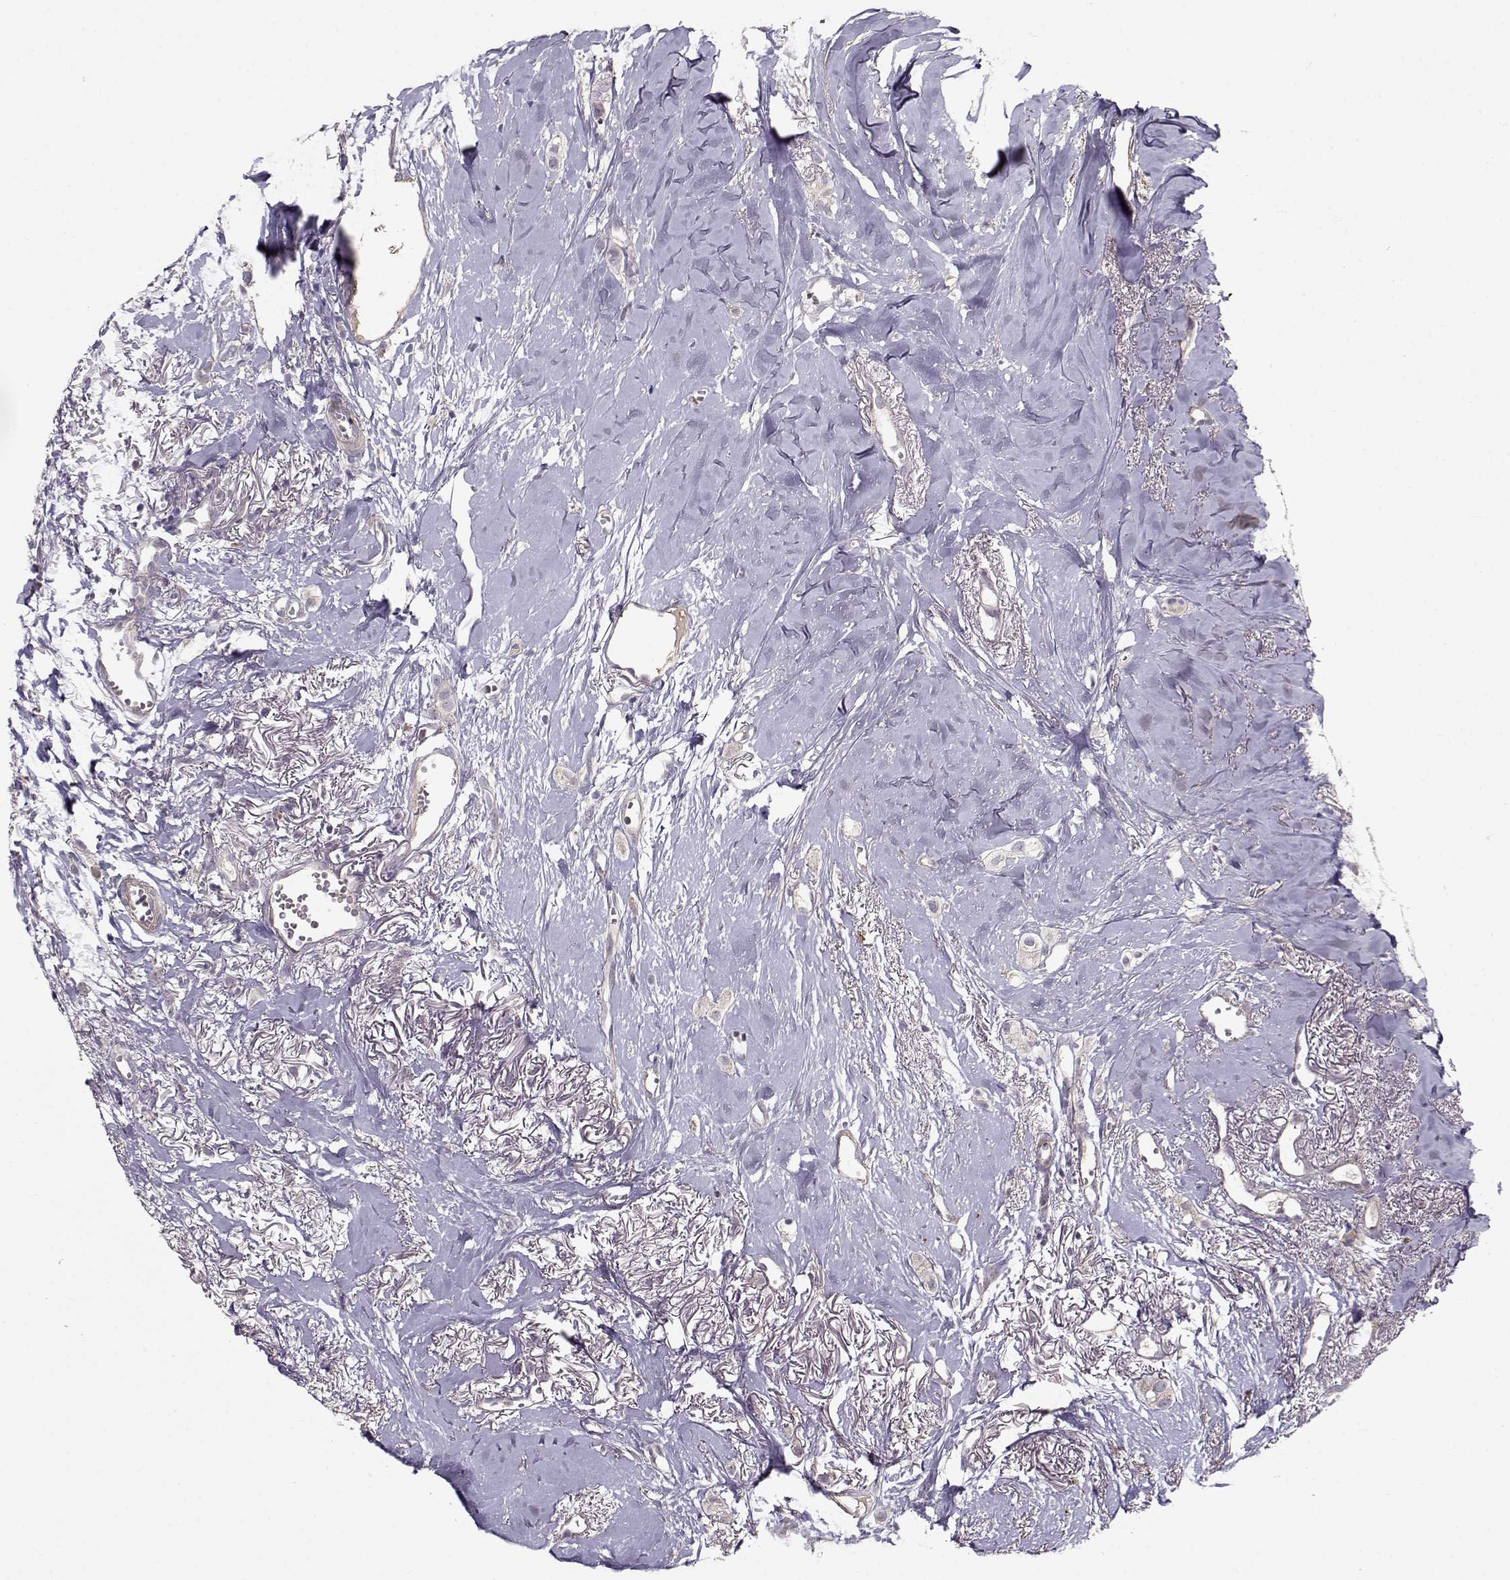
{"staining": {"intensity": "negative", "quantity": "none", "location": "none"}, "tissue": "breast cancer", "cell_type": "Tumor cells", "image_type": "cancer", "snomed": [{"axis": "morphology", "description": "Duct carcinoma"}, {"axis": "topography", "description": "Breast"}], "caption": "Tumor cells are negative for protein expression in human breast cancer.", "gene": "ENTPD8", "patient": {"sex": "female", "age": 85}}